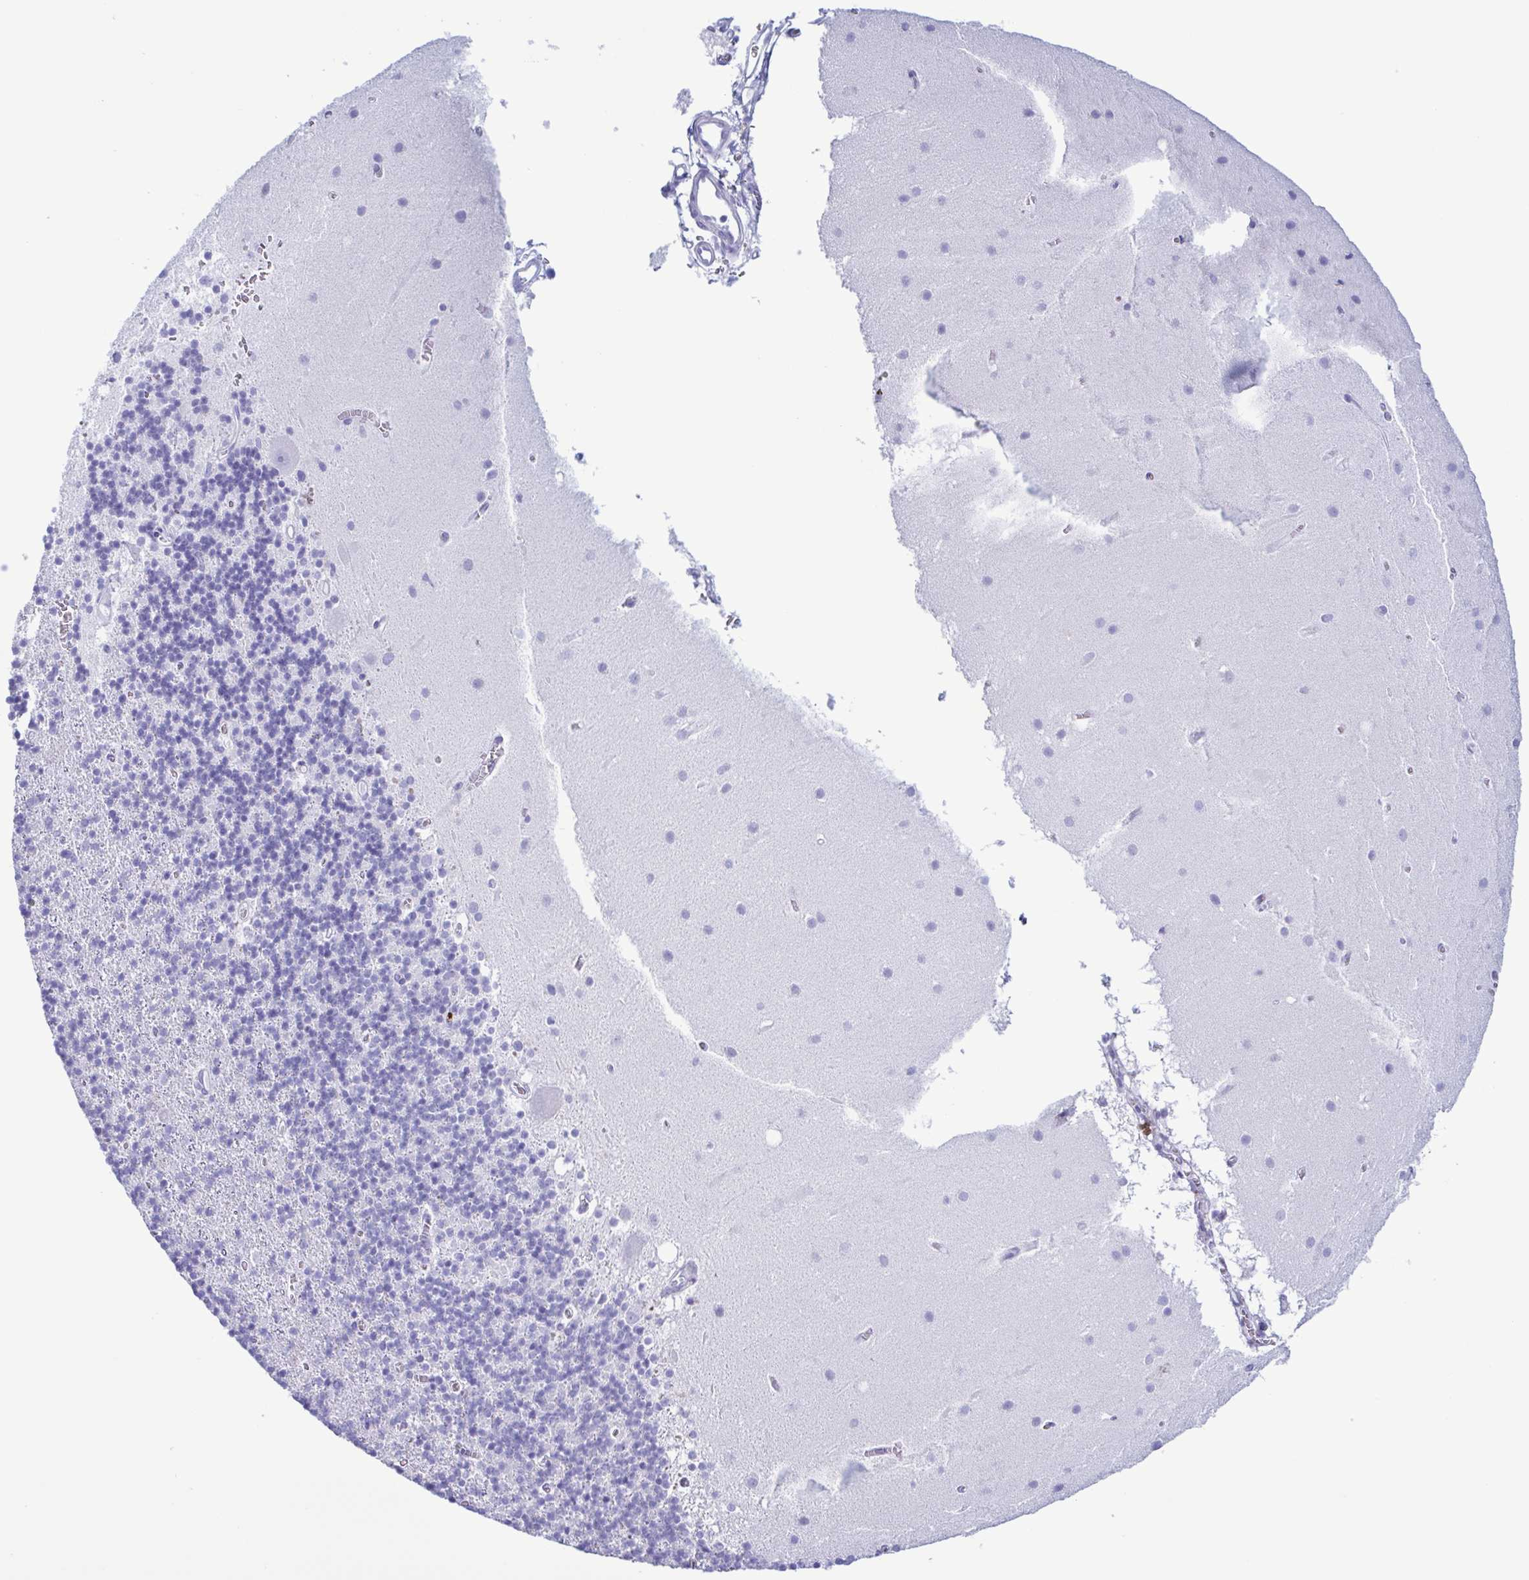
{"staining": {"intensity": "negative", "quantity": "none", "location": "none"}, "tissue": "cerebellum", "cell_type": "Cells in granular layer", "image_type": "normal", "snomed": [{"axis": "morphology", "description": "Normal tissue, NOS"}, {"axis": "topography", "description": "Cerebellum"}], "caption": "This is a histopathology image of immunohistochemistry (IHC) staining of unremarkable cerebellum, which shows no expression in cells in granular layer. (DAB (3,3'-diaminobenzidine) immunohistochemistry (IHC) visualized using brightfield microscopy, high magnification).", "gene": "LTF", "patient": {"sex": "male", "age": 70}}